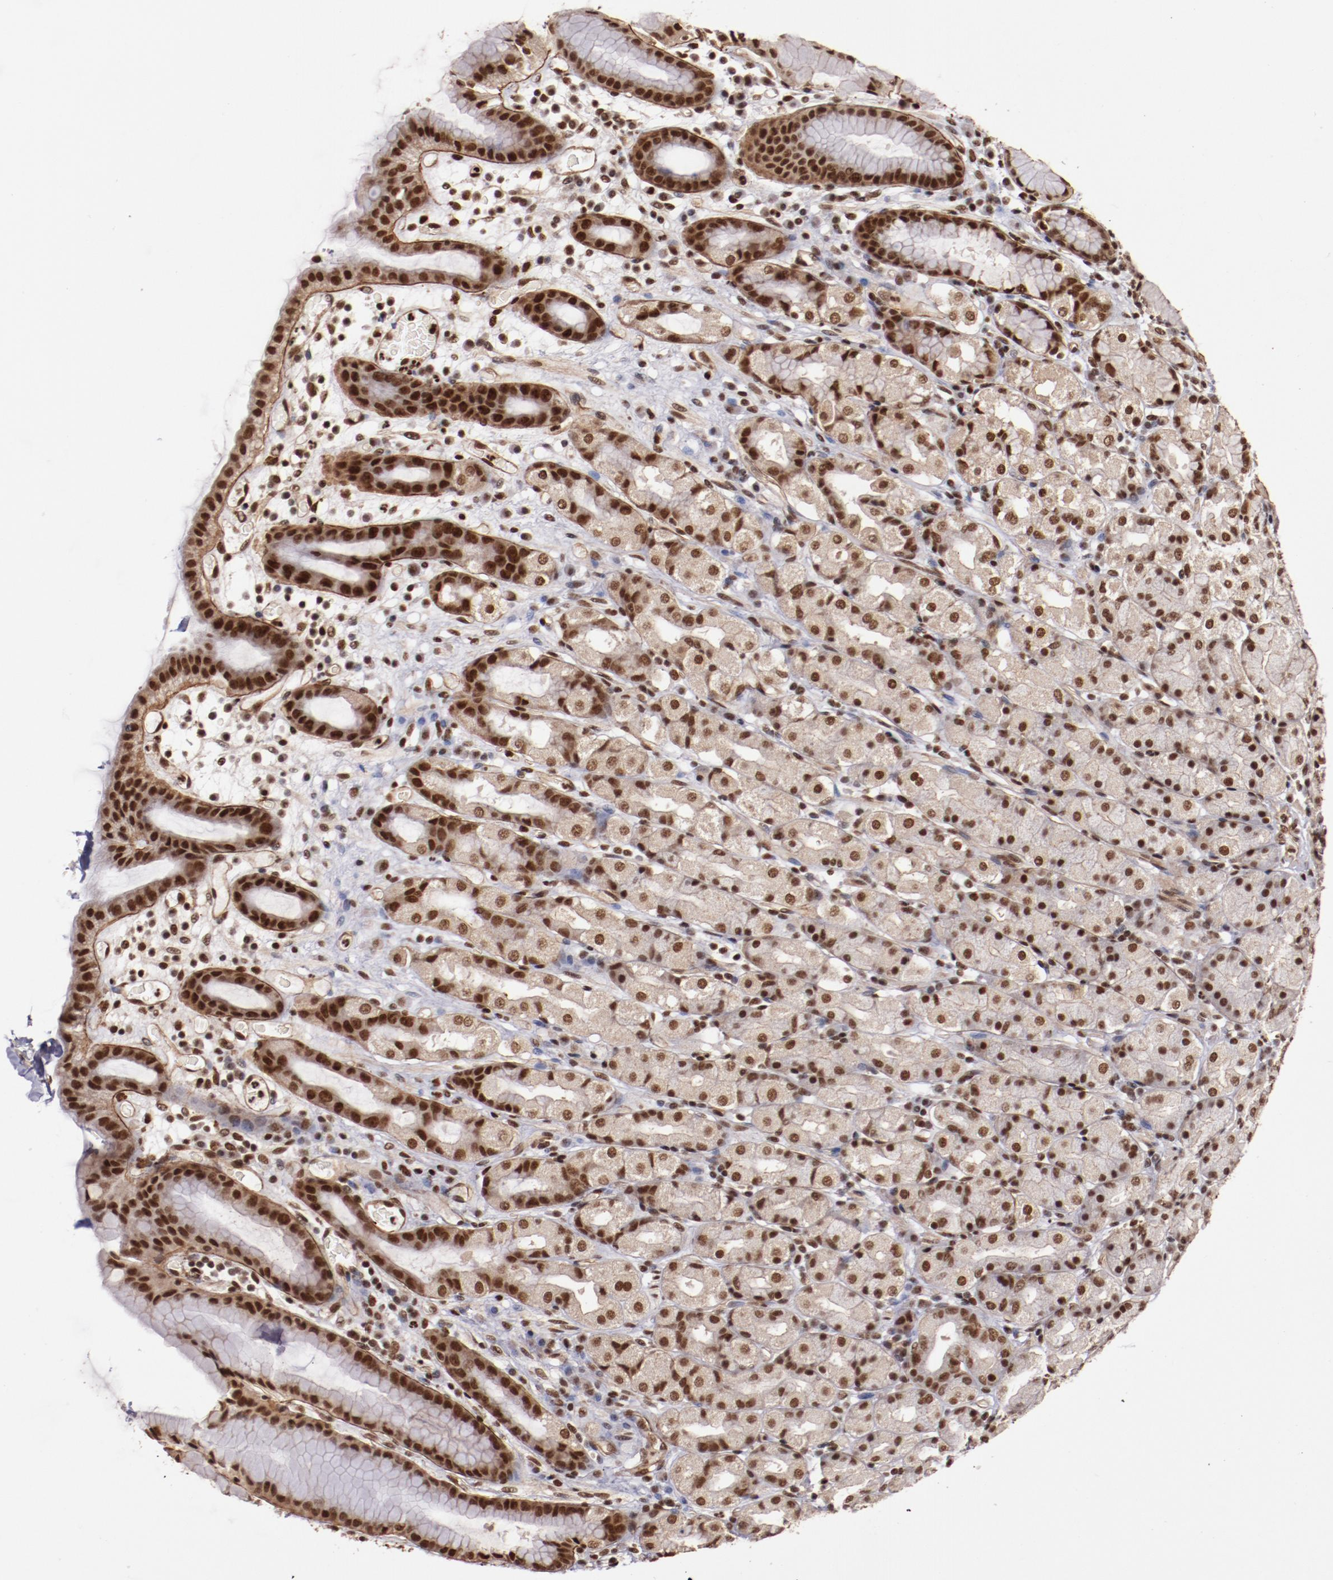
{"staining": {"intensity": "strong", "quantity": ">75%", "location": "nuclear"}, "tissue": "stomach", "cell_type": "Glandular cells", "image_type": "normal", "snomed": [{"axis": "morphology", "description": "Normal tissue, NOS"}, {"axis": "topography", "description": "Stomach, upper"}], "caption": "Immunohistochemistry of normal stomach demonstrates high levels of strong nuclear positivity in approximately >75% of glandular cells. The staining is performed using DAB (3,3'-diaminobenzidine) brown chromogen to label protein expression. The nuclei are counter-stained blue using hematoxylin.", "gene": "STAG2", "patient": {"sex": "male", "age": 68}}